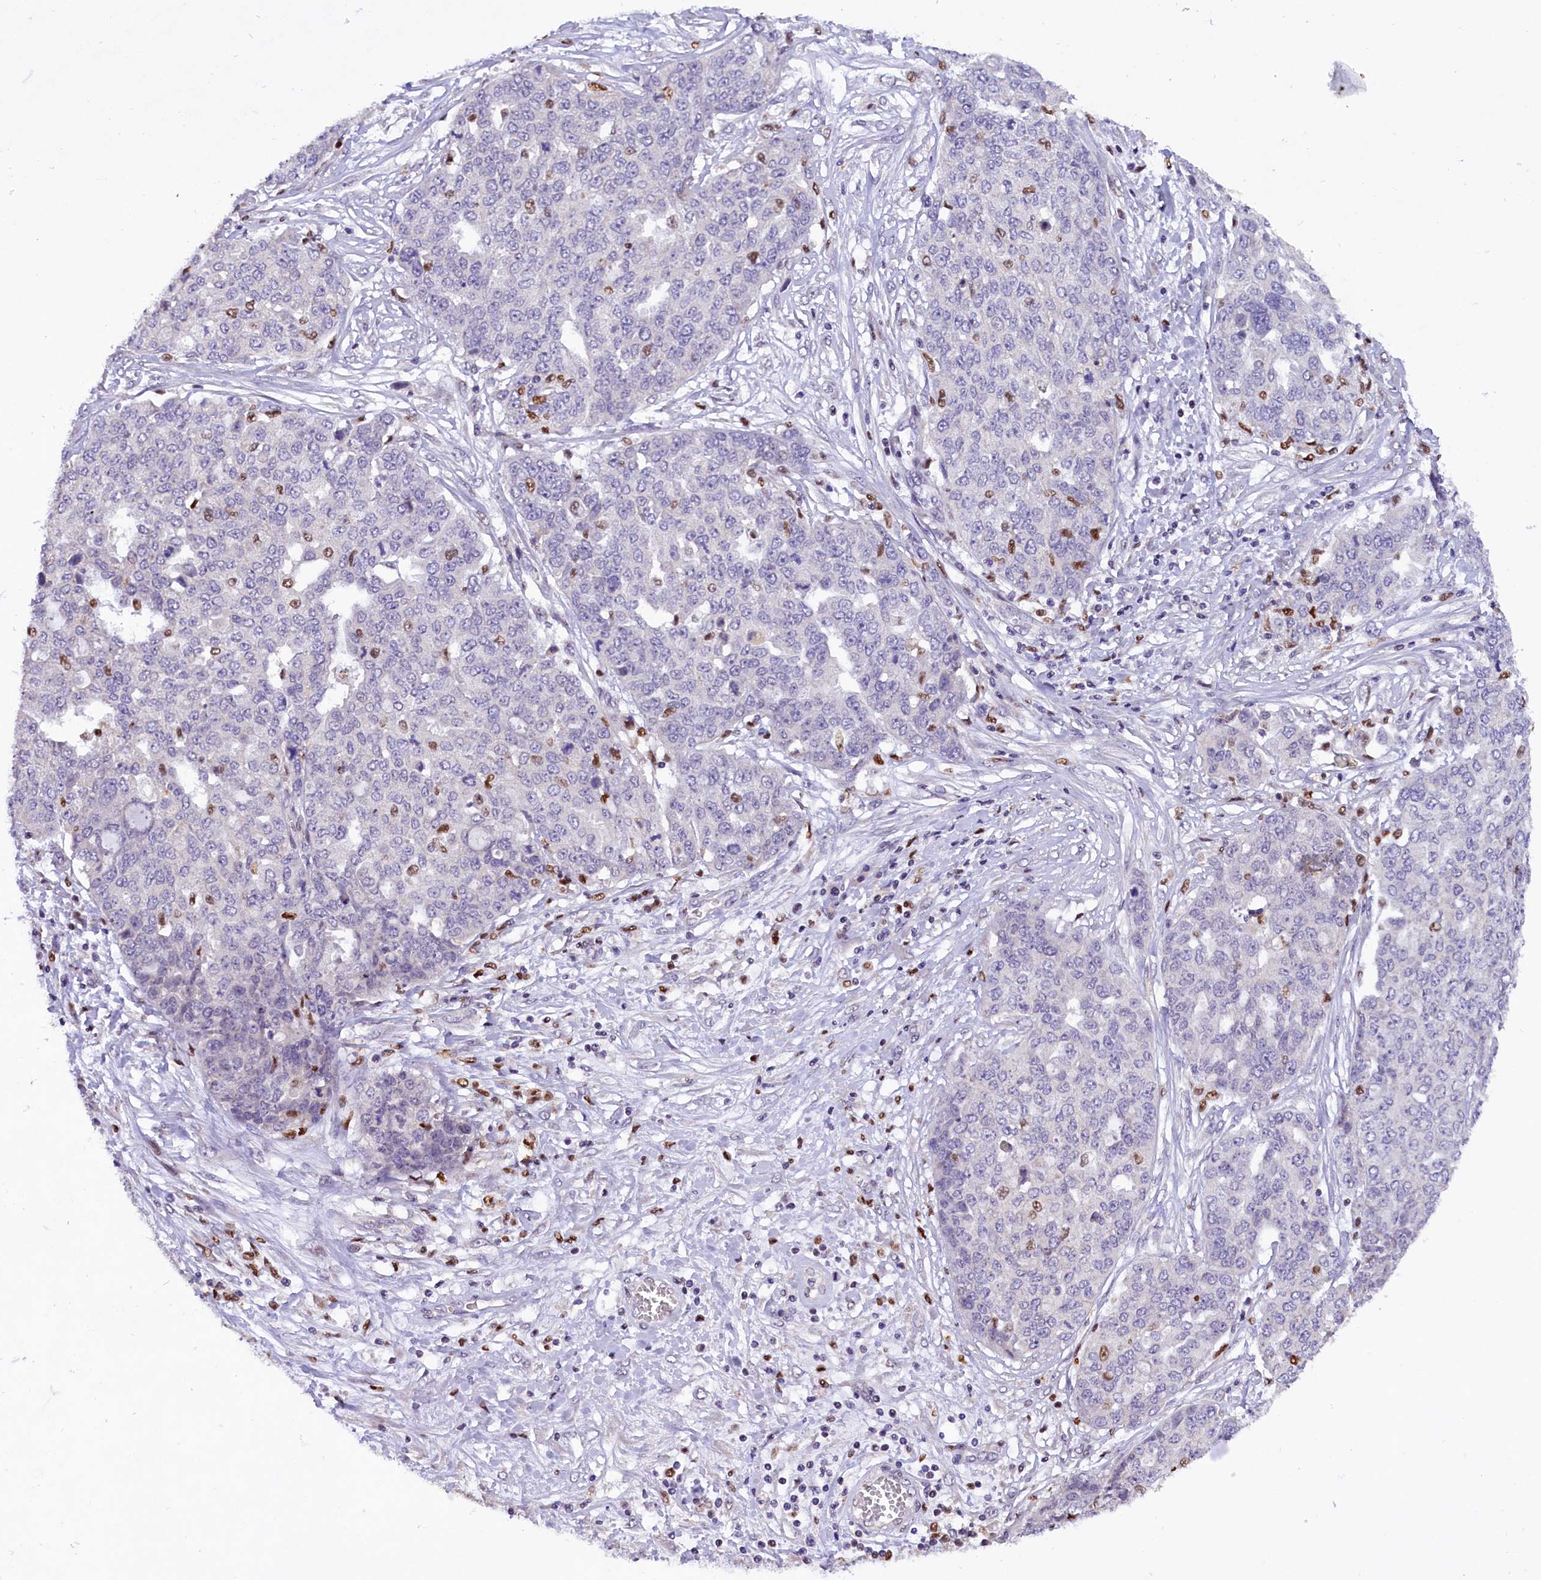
{"staining": {"intensity": "moderate", "quantity": "<25%", "location": "nuclear"}, "tissue": "ovarian cancer", "cell_type": "Tumor cells", "image_type": "cancer", "snomed": [{"axis": "morphology", "description": "Cystadenocarcinoma, serous, NOS"}, {"axis": "topography", "description": "Soft tissue"}, {"axis": "topography", "description": "Ovary"}], "caption": "High-magnification brightfield microscopy of ovarian cancer (serous cystadenocarcinoma) stained with DAB (brown) and counterstained with hematoxylin (blue). tumor cells exhibit moderate nuclear staining is seen in about<25% of cells. (DAB IHC with brightfield microscopy, high magnification).", "gene": "BTBD9", "patient": {"sex": "female", "age": 57}}